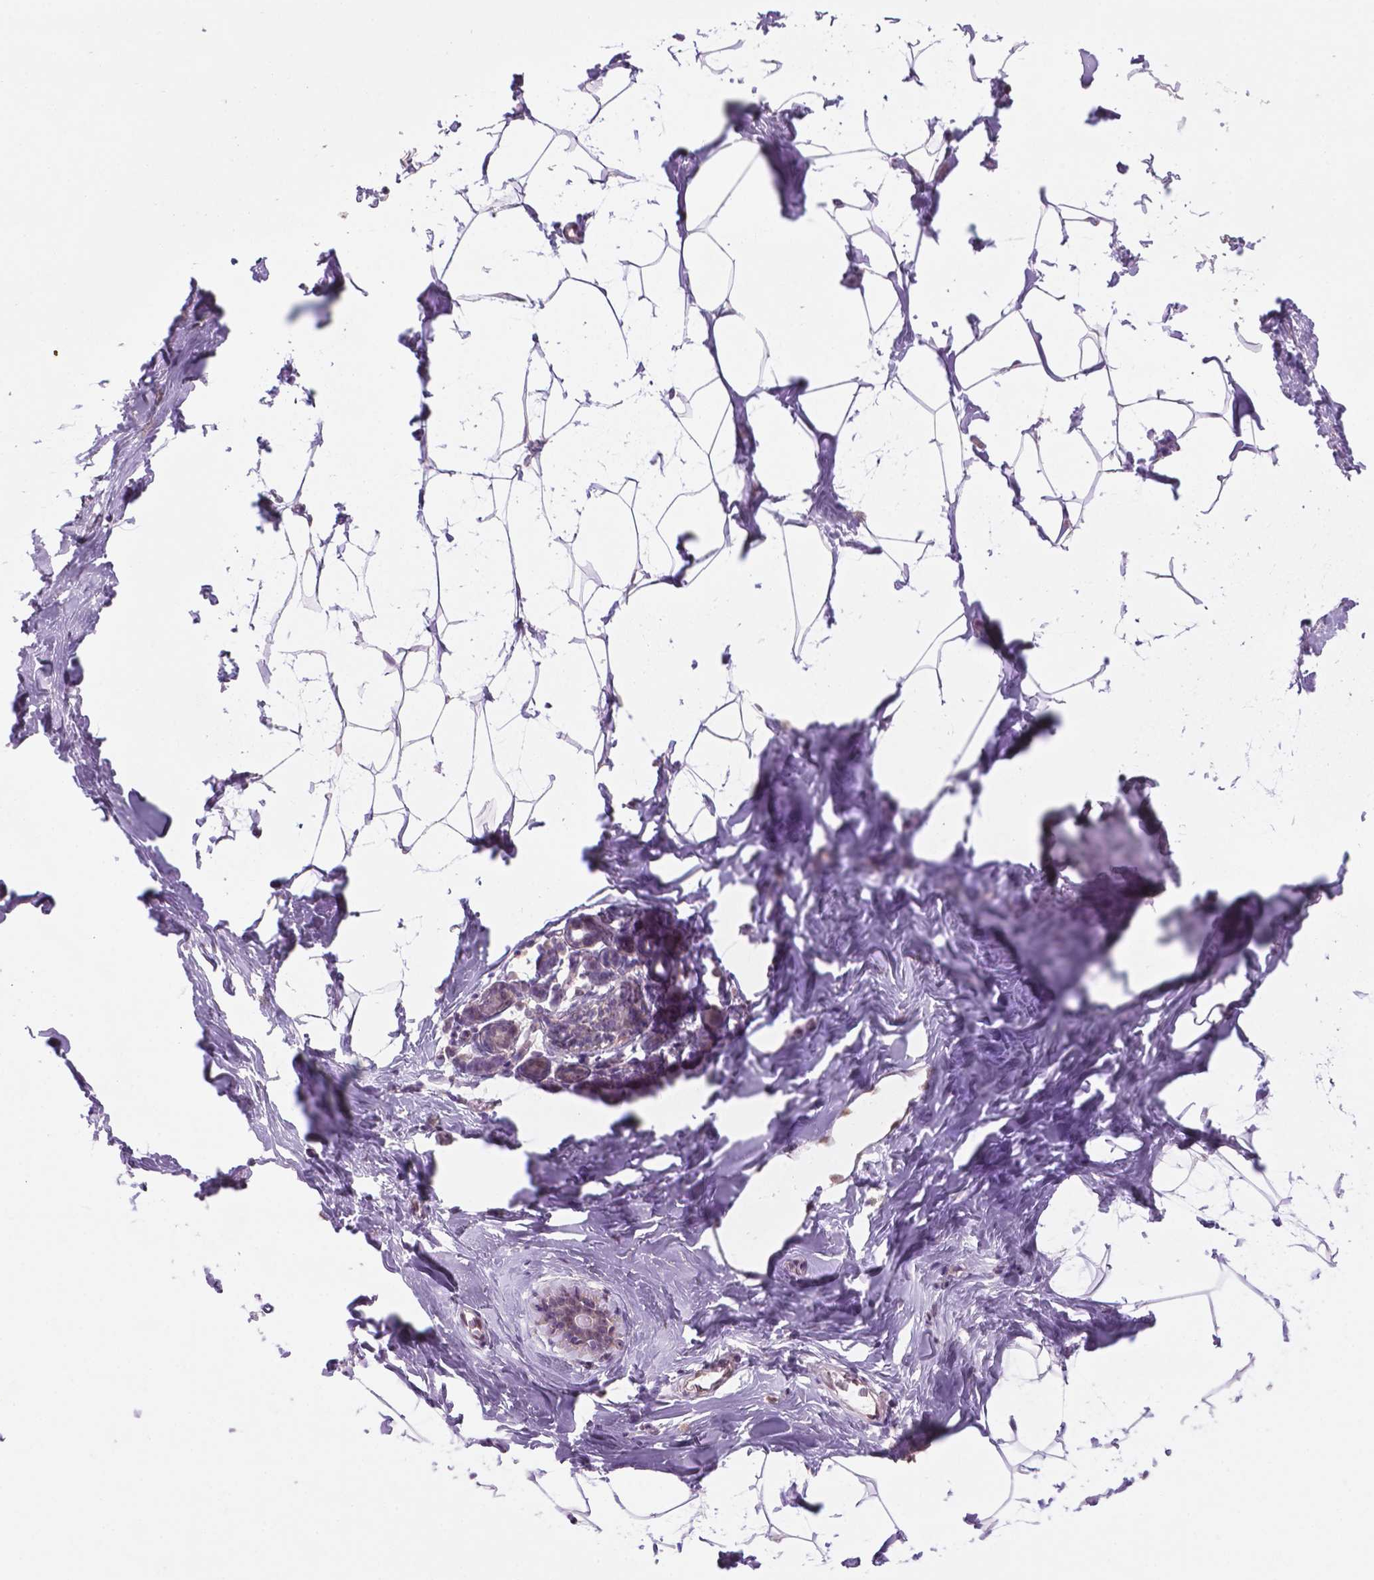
{"staining": {"intensity": "weak", "quantity": "<25%", "location": "nuclear"}, "tissue": "breast", "cell_type": "Adipocytes", "image_type": "normal", "snomed": [{"axis": "morphology", "description": "Normal tissue, NOS"}, {"axis": "topography", "description": "Breast"}], "caption": "Immunohistochemistry image of benign breast stained for a protein (brown), which exhibits no positivity in adipocytes. The staining was performed using DAB to visualize the protein expression in brown, while the nuclei were stained in blue with hematoxylin (Magnification: 20x).", "gene": "C18orf21", "patient": {"sex": "female", "age": 32}}